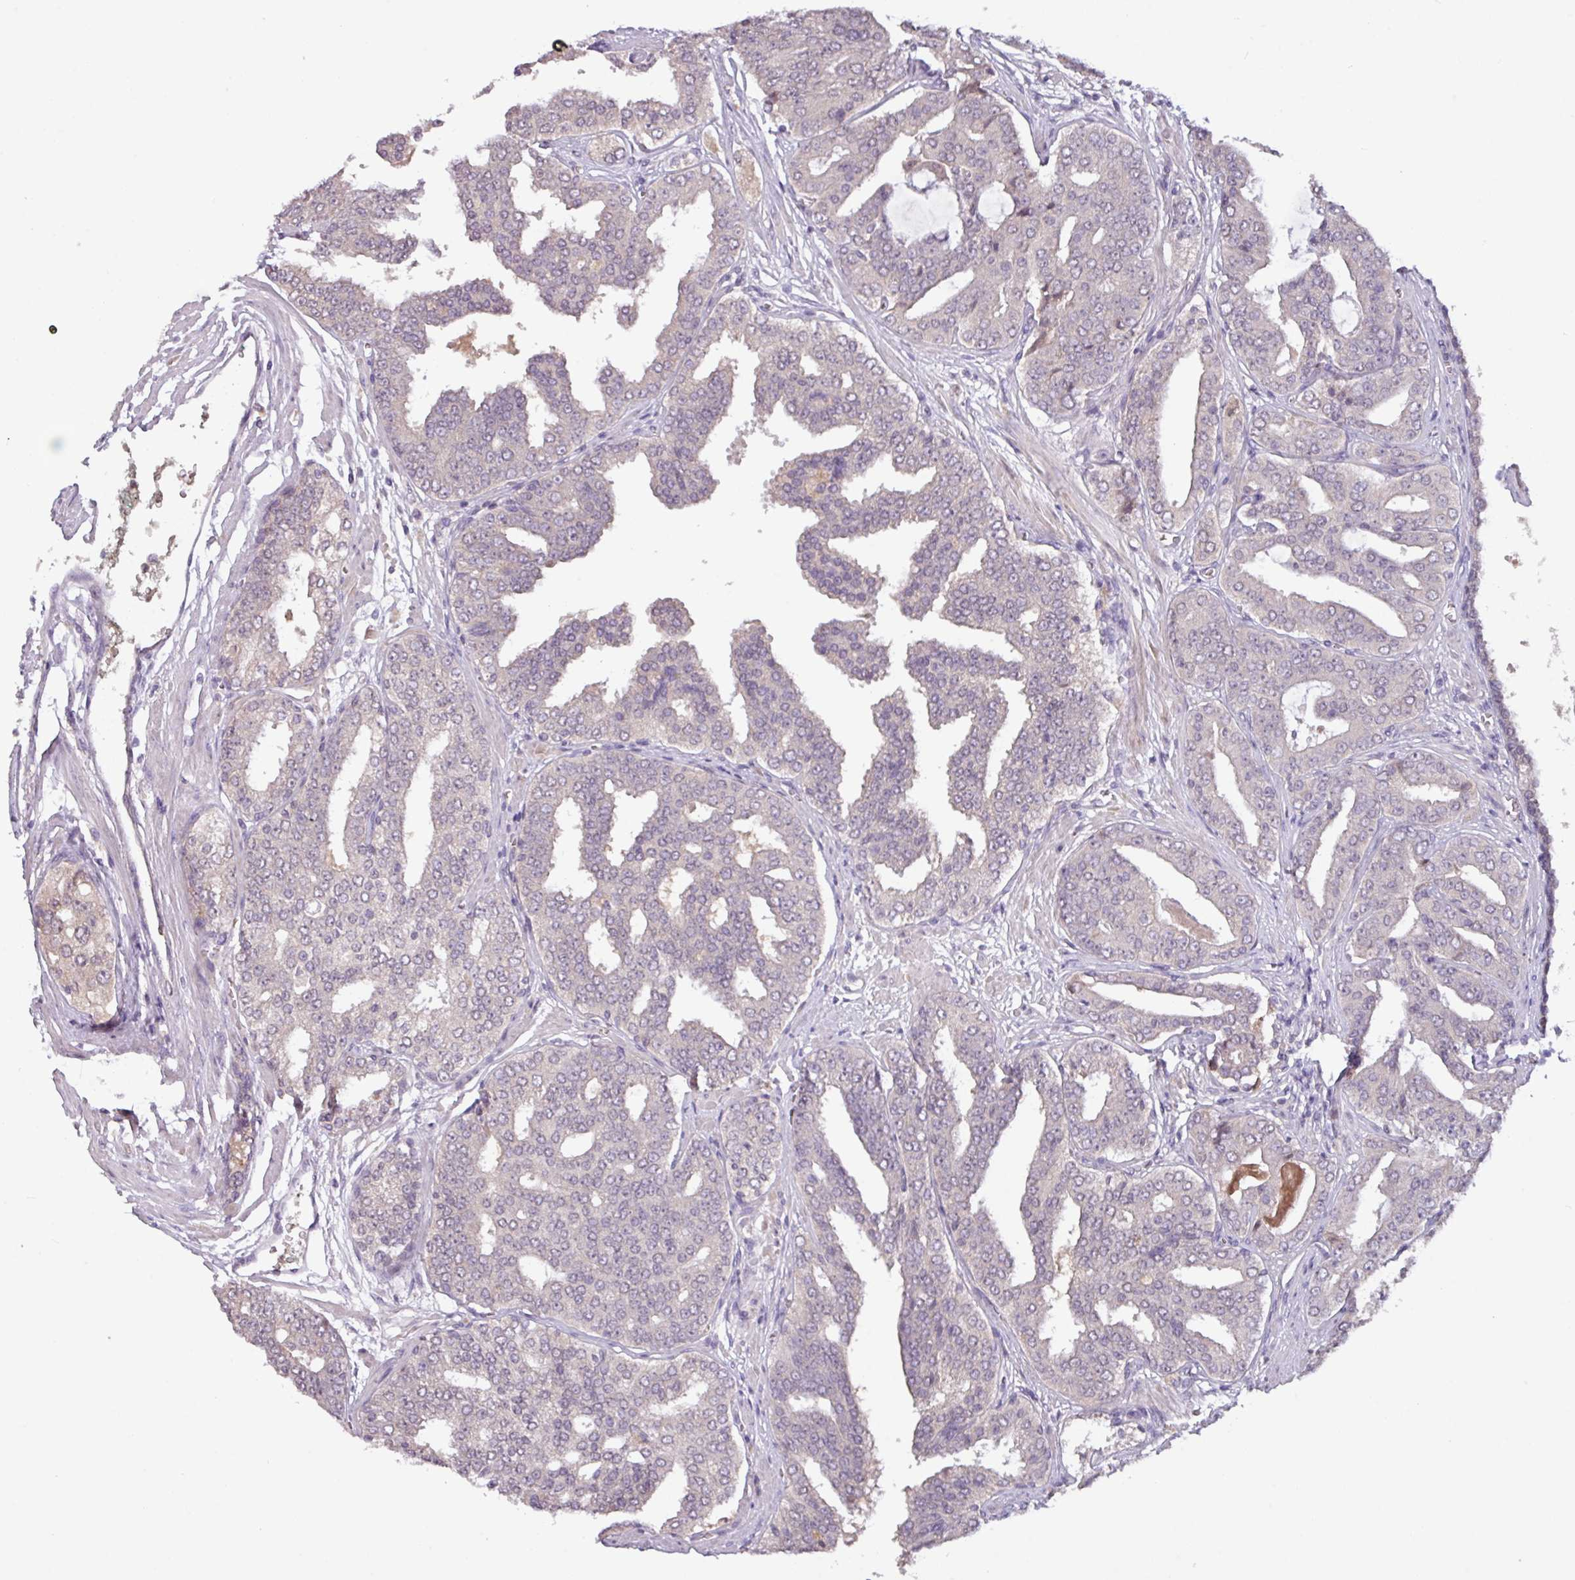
{"staining": {"intensity": "negative", "quantity": "none", "location": "none"}, "tissue": "prostate cancer", "cell_type": "Tumor cells", "image_type": "cancer", "snomed": [{"axis": "morphology", "description": "Adenocarcinoma, High grade"}, {"axis": "topography", "description": "Prostate"}], "caption": "Tumor cells are negative for protein expression in human prostate cancer (high-grade adenocarcinoma).", "gene": "SLC5A10", "patient": {"sex": "male", "age": 71}}